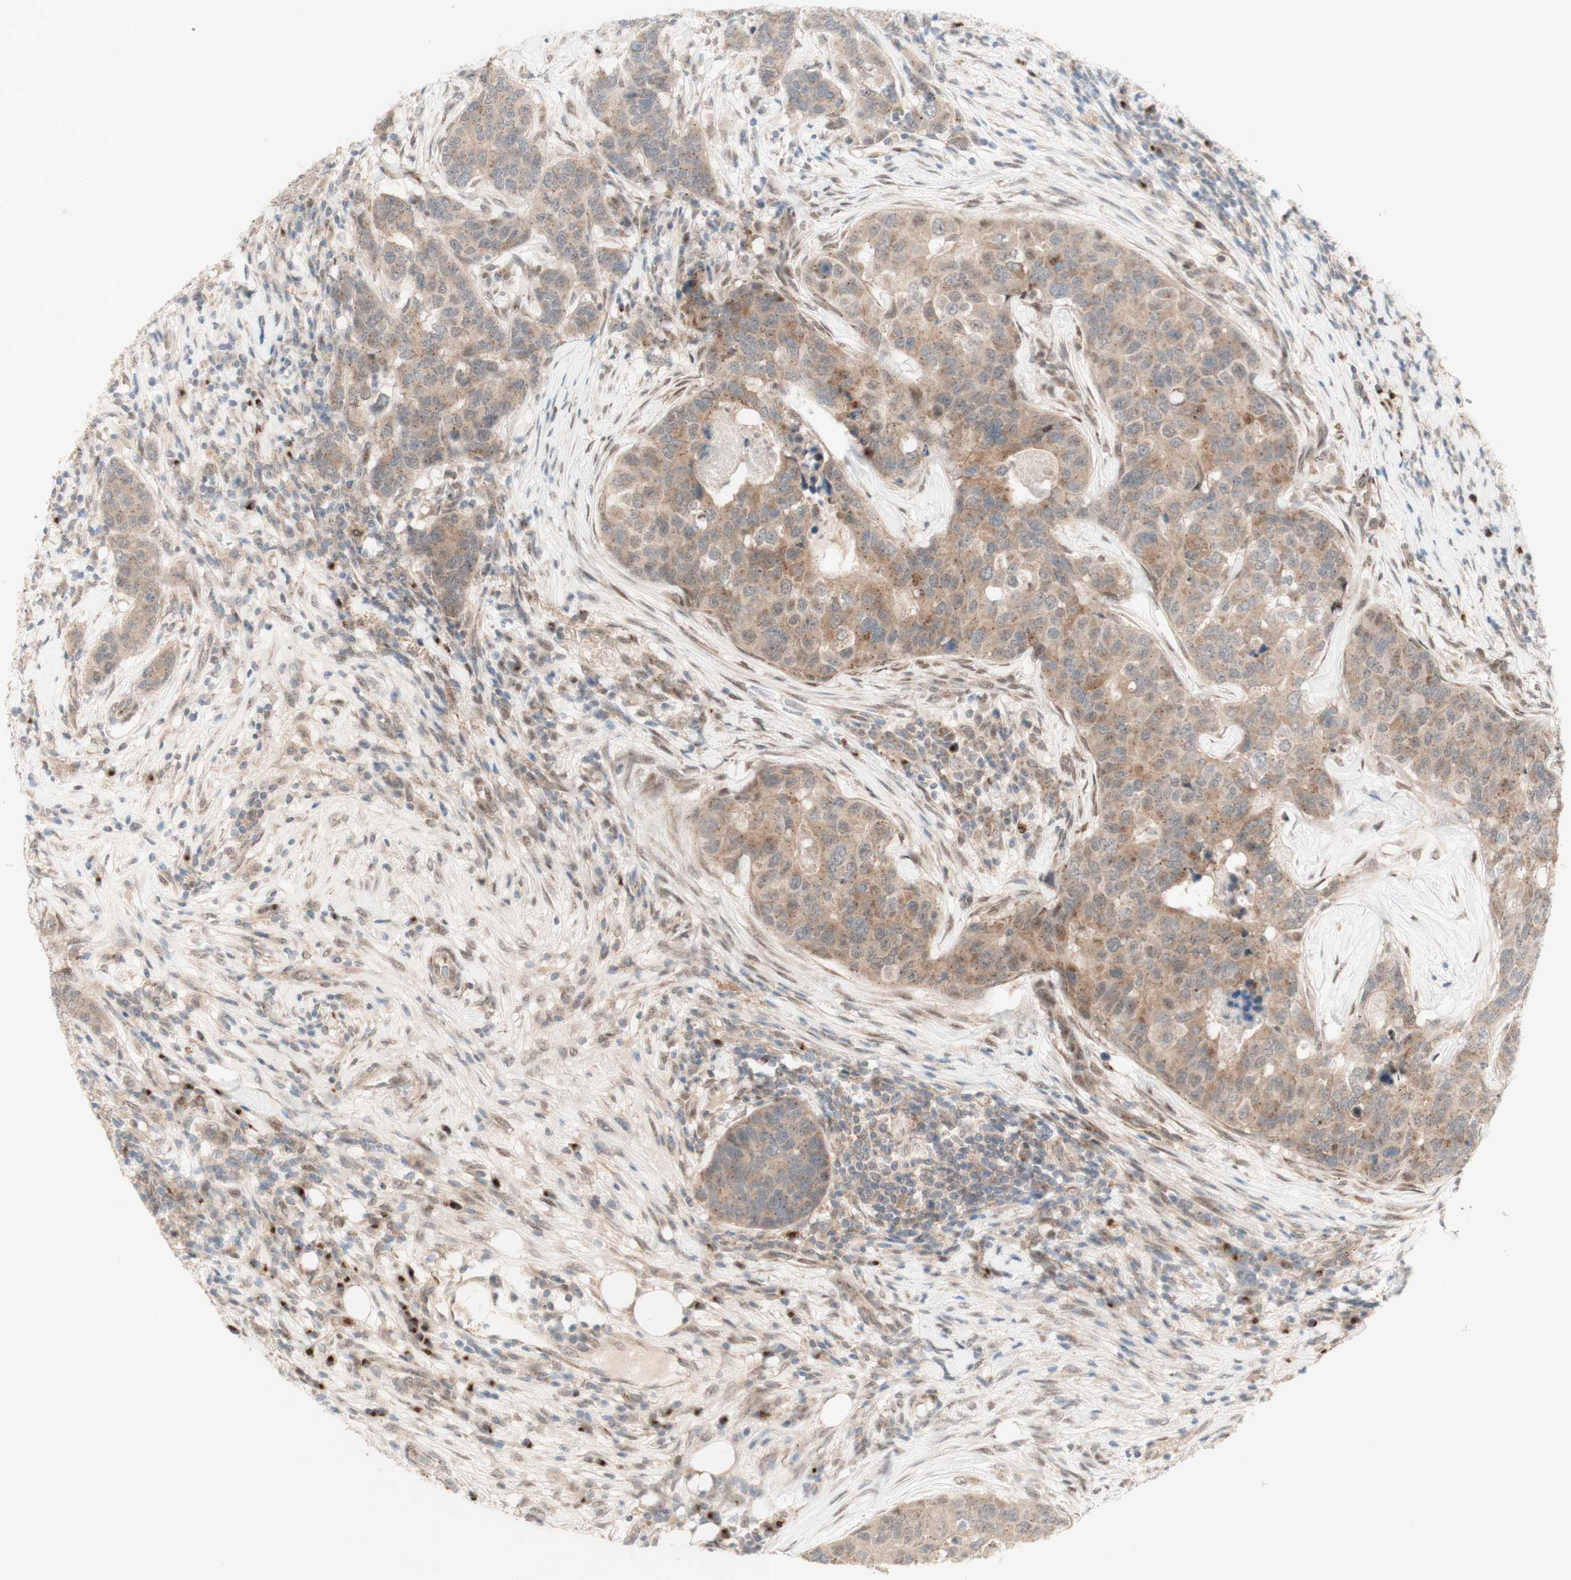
{"staining": {"intensity": "moderate", "quantity": ">75%", "location": "cytoplasmic/membranous"}, "tissue": "breast cancer", "cell_type": "Tumor cells", "image_type": "cancer", "snomed": [{"axis": "morphology", "description": "Lobular carcinoma"}, {"axis": "topography", "description": "Breast"}], "caption": "Immunohistochemical staining of lobular carcinoma (breast) demonstrates medium levels of moderate cytoplasmic/membranous protein staining in approximately >75% of tumor cells.", "gene": "CYLD", "patient": {"sex": "female", "age": 59}}